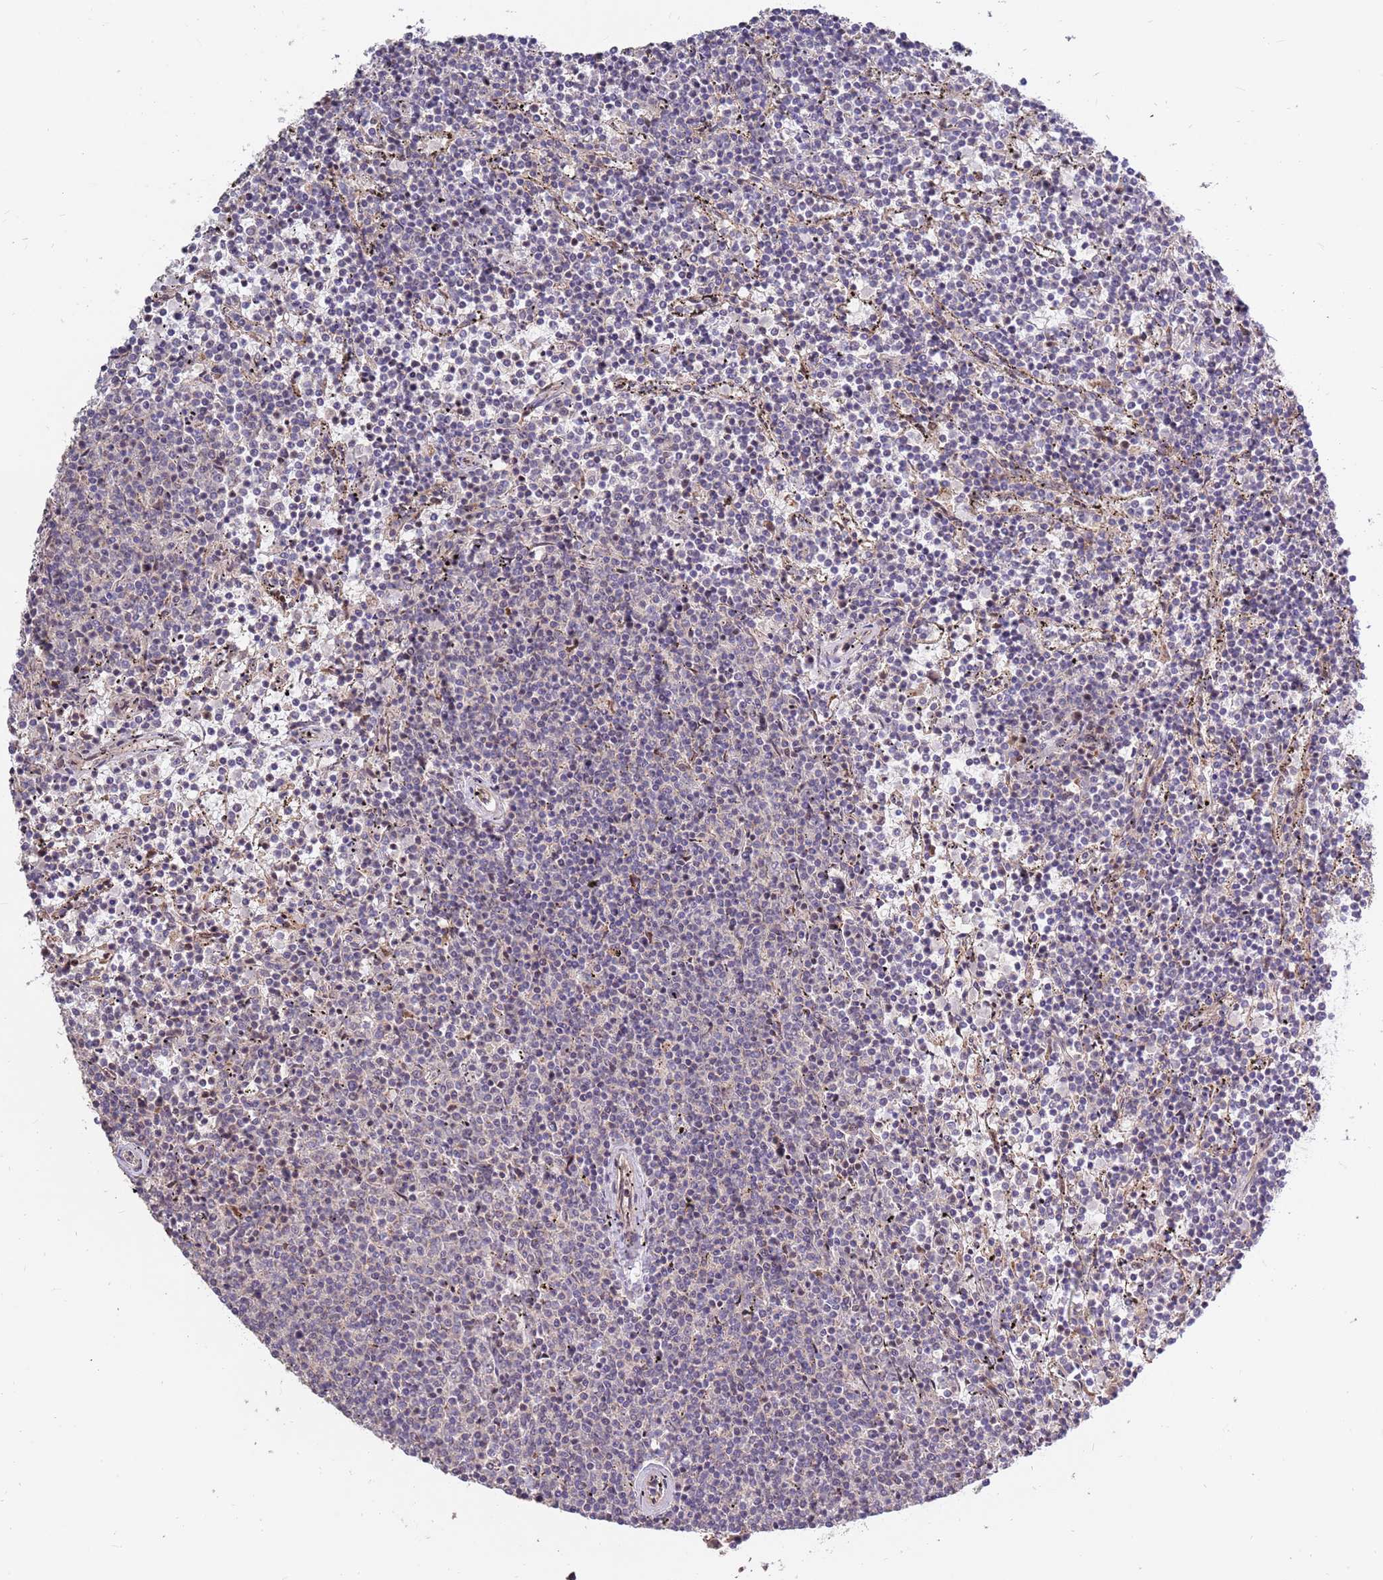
{"staining": {"intensity": "negative", "quantity": "none", "location": "none"}, "tissue": "lymphoma", "cell_type": "Tumor cells", "image_type": "cancer", "snomed": [{"axis": "morphology", "description": "Malignant lymphoma, non-Hodgkin's type, Low grade"}, {"axis": "topography", "description": "Spleen"}], "caption": "The immunohistochemistry (IHC) image has no significant staining in tumor cells of malignant lymphoma, non-Hodgkin's type (low-grade) tissue. Brightfield microscopy of immunohistochemistry stained with DAB (brown) and hematoxylin (blue), captured at high magnification.", "gene": "KIF25", "patient": {"sex": "female", "age": 50}}